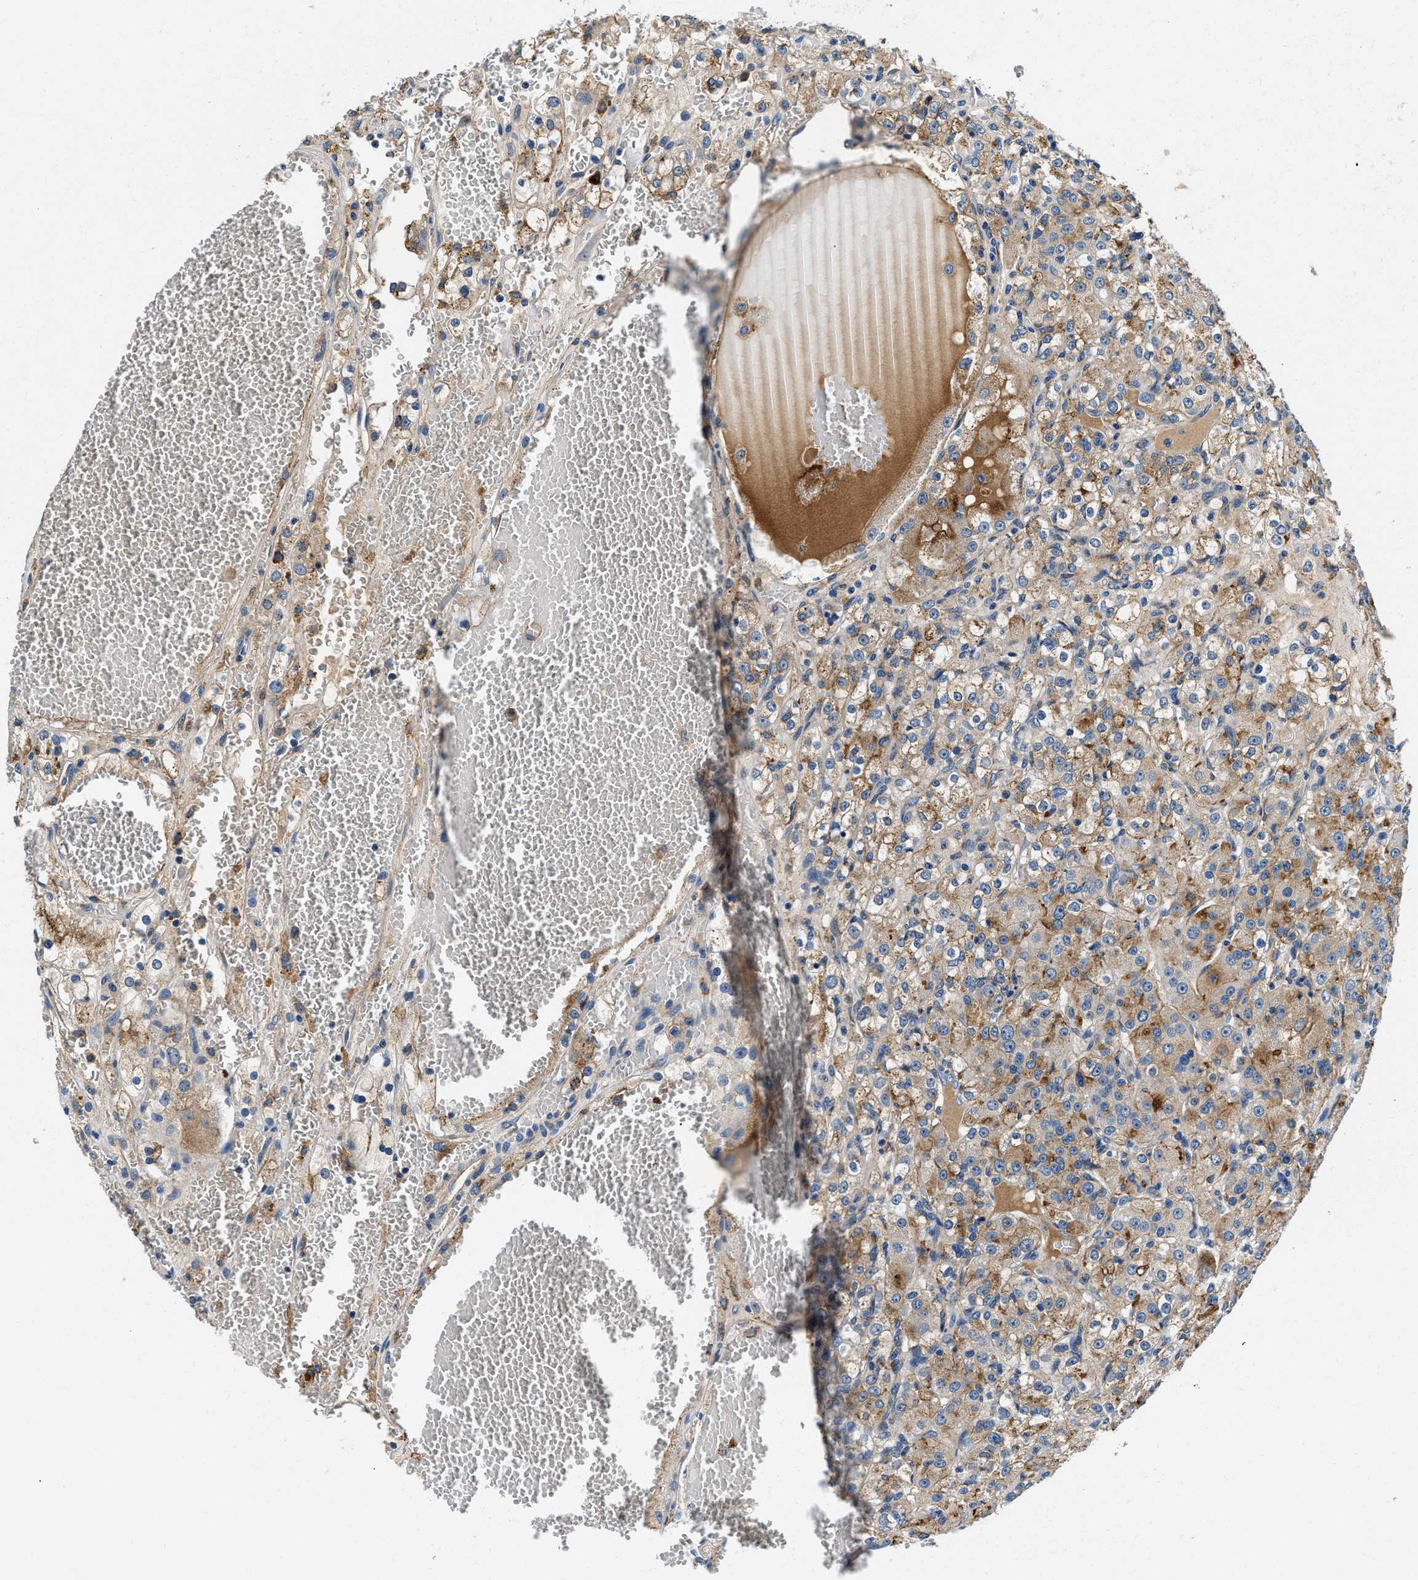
{"staining": {"intensity": "moderate", "quantity": ">75%", "location": "cytoplasmic/membranous"}, "tissue": "renal cancer", "cell_type": "Tumor cells", "image_type": "cancer", "snomed": [{"axis": "morphology", "description": "Normal tissue, NOS"}, {"axis": "morphology", "description": "Adenocarcinoma, NOS"}, {"axis": "topography", "description": "Kidney"}], "caption": "Immunohistochemical staining of renal cancer (adenocarcinoma) displays medium levels of moderate cytoplasmic/membranous expression in approximately >75% of tumor cells.", "gene": "ZFAND3", "patient": {"sex": "male", "age": 61}}